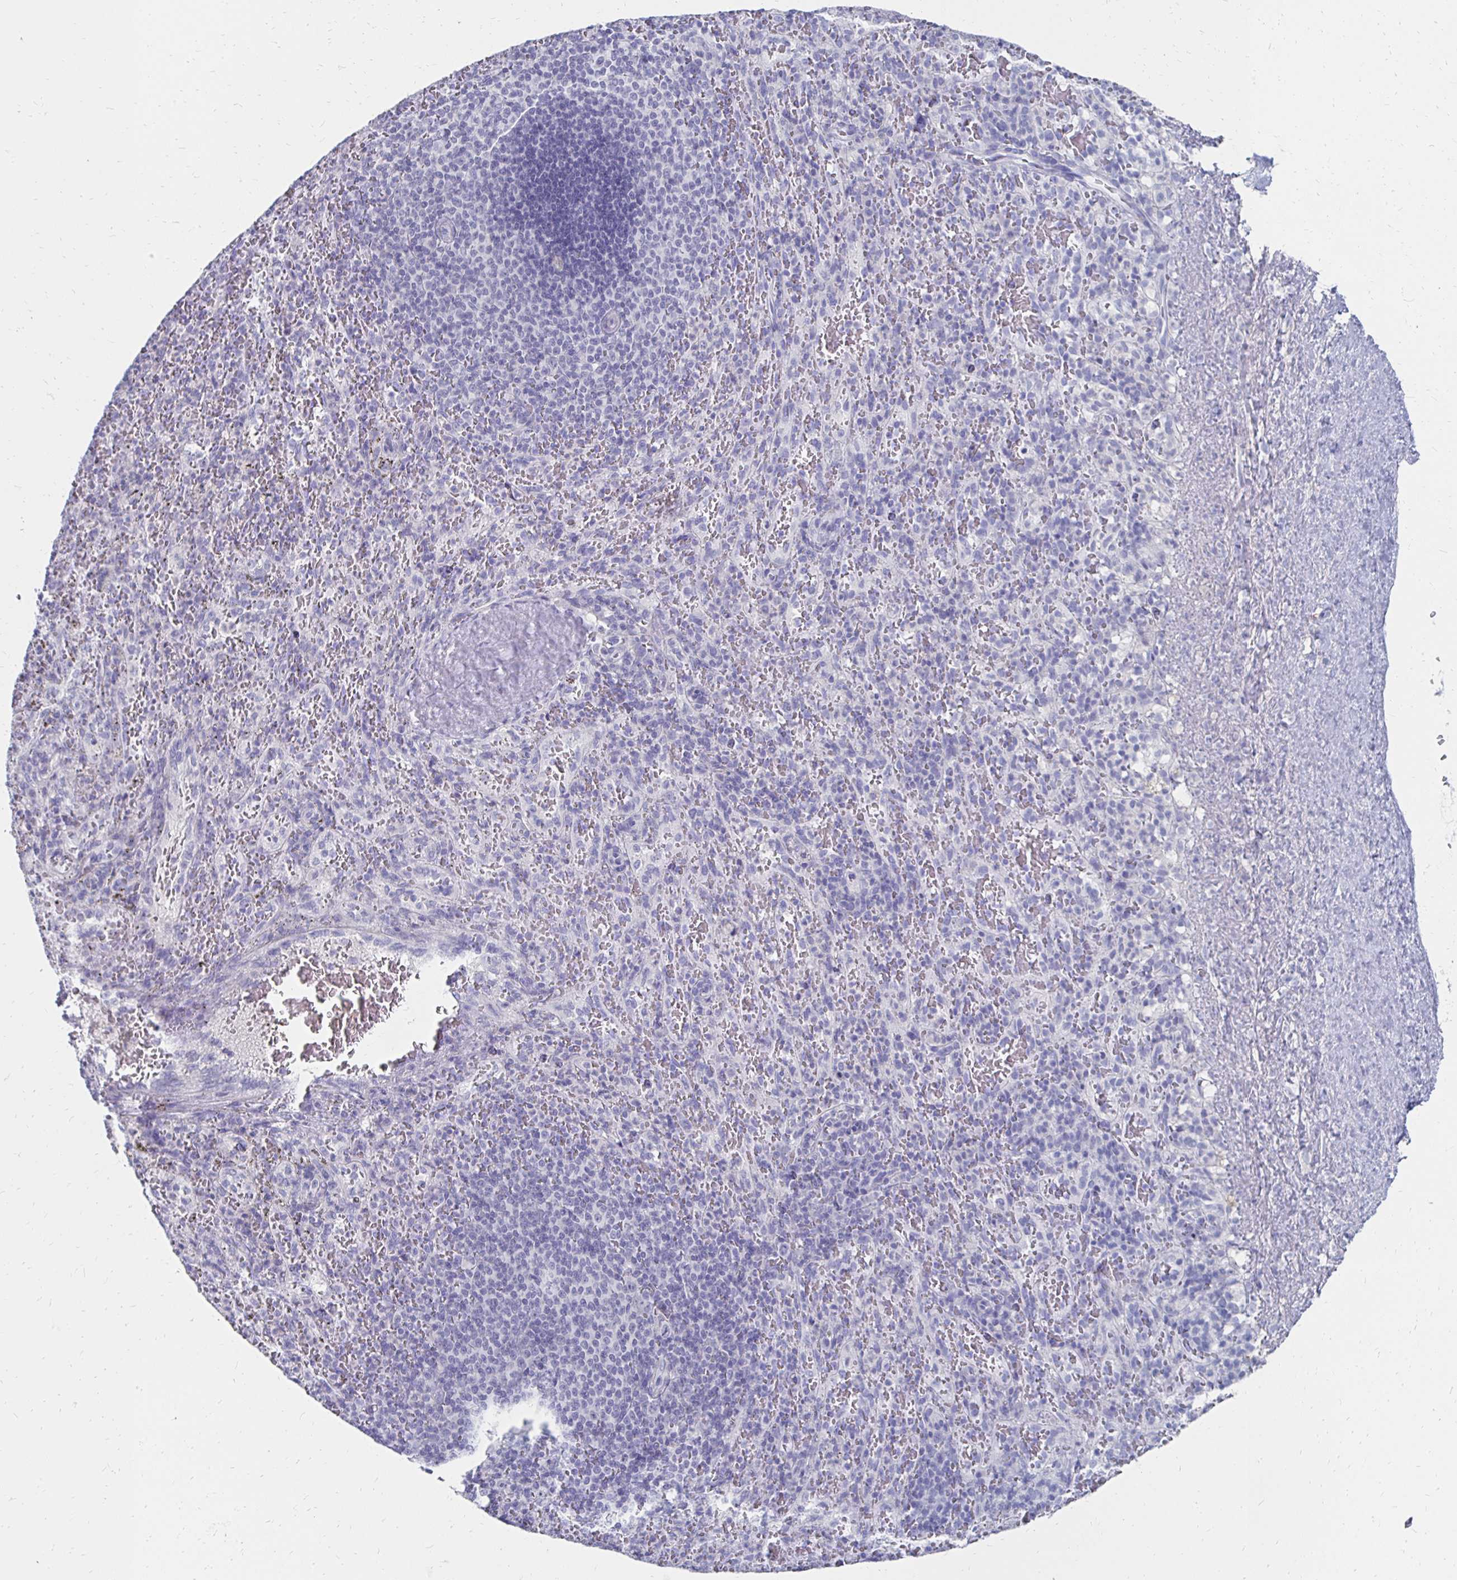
{"staining": {"intensity": "negative", "quantity": "none", "location": "none"}, "tissue": "spleen", "cell_type": "Cells in red pulp", "image_type": "normal", "snomed": [{"axis": "morphology", "description": "Normal tissue, NOS"}, {"axis": "topography", "description": "Spleen"}], "caption": "IHC of benign spleen demonstrates no positivity in cells in red pulp. Nuclei are stained in blue.", "gene": "SYCP3", "patient": {"sex": "male", "age": 57}}